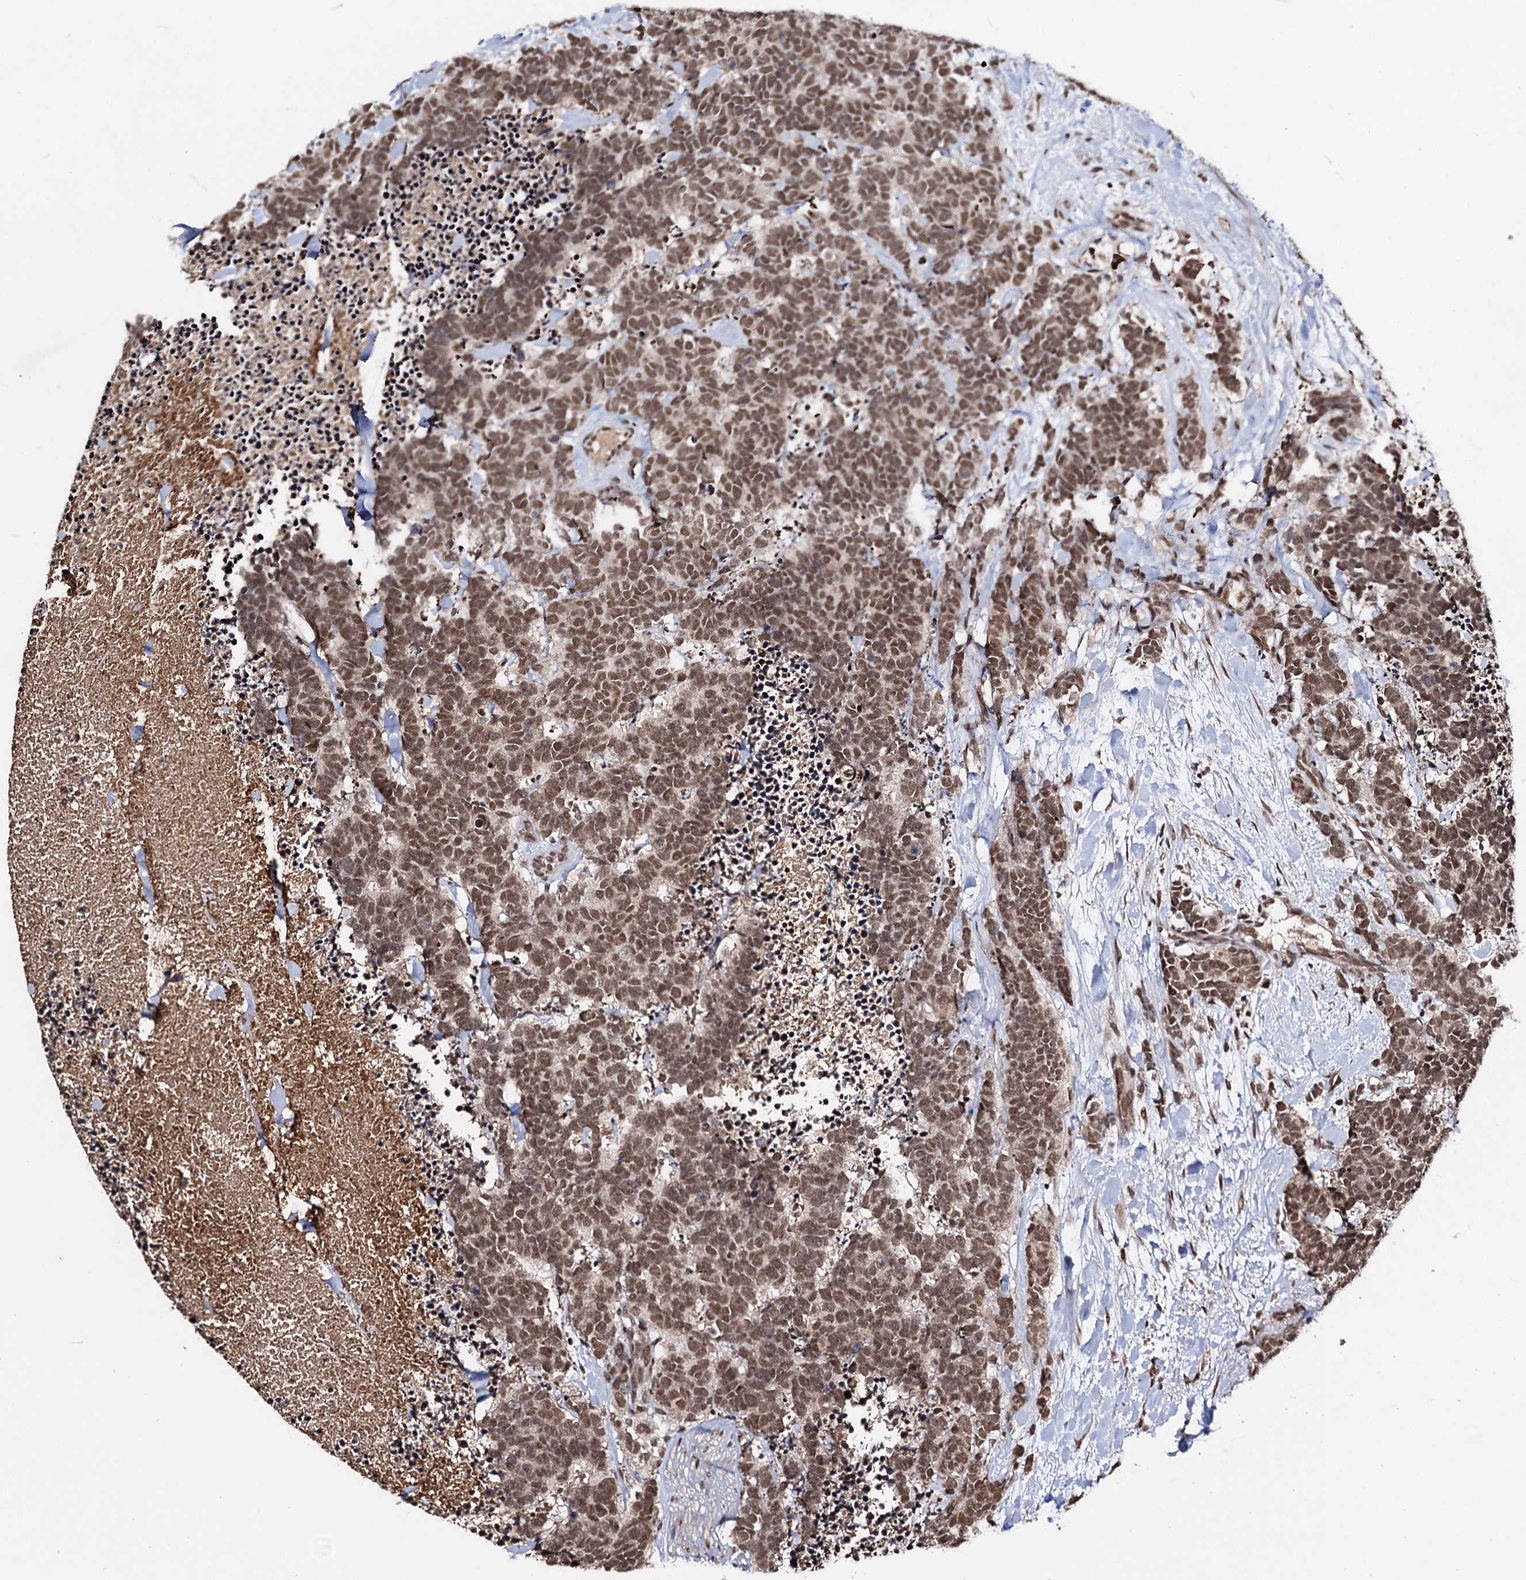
{"staining": {"intensity": "moderate", "quantity": ">75%", "location": "nuclear"}, "tissue": "carcinoid", "cell_type": "Tumor cells", "image_type": "cancer", "snomed": [{"axis": "morphology", "description": "Carcinoma, NOS"}, {"axis": "morphology", "description": "Carcinoid, malignant, NOS"}, {"axis": "topography", "description": "Prostate"}], "caption": "A high-resolution photomicrograph shows immunohistochemistry (IHC) staining of carcinoma, which exhibits moderate nuclear positivity in approximately >75% of tumor cells. (brown staining indicates protein expression, while blue staining denotes nuclei).", "gene": "SFSWAP", "patient": {"sex": "male", "age": 57}}